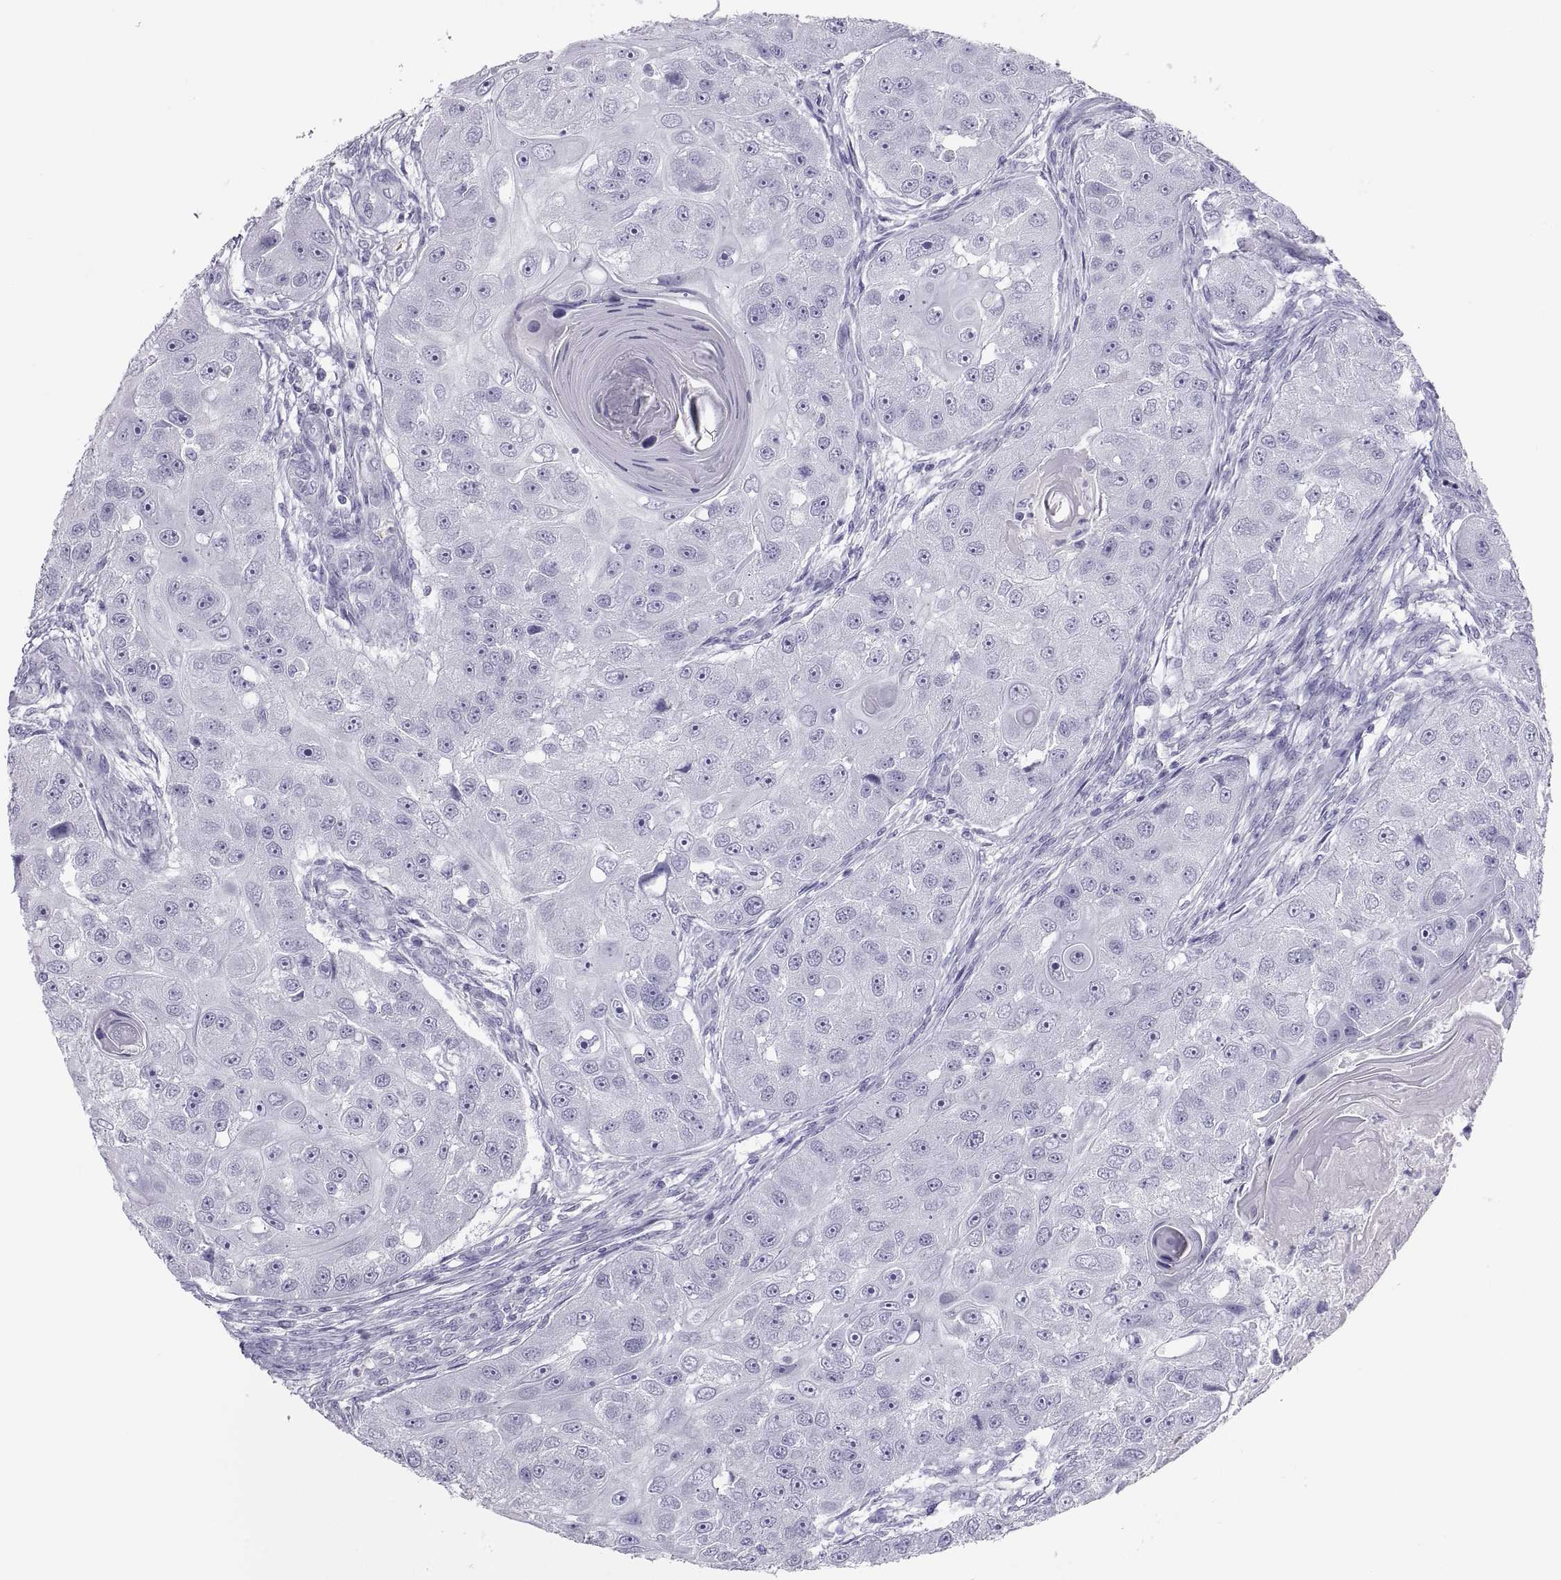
{"staining": {"intensity": "negative", "quantity": "none", "location": "none"}, "tissue": "head and neck cancer", "cell_type": "Tumor cells", "image_type": "cancer", "snomed": [{"axis": "morphology", "description": "Squamous cell carcinoma, NOS"}, {"axis": "topography", "description": "Head-Neck"}], "caption": "There is no significant expression in tumor cells of head and neck squamous cell carcinoma.", "gene": "SEMG1", "patient": {"sex": "male", "age": 51}}